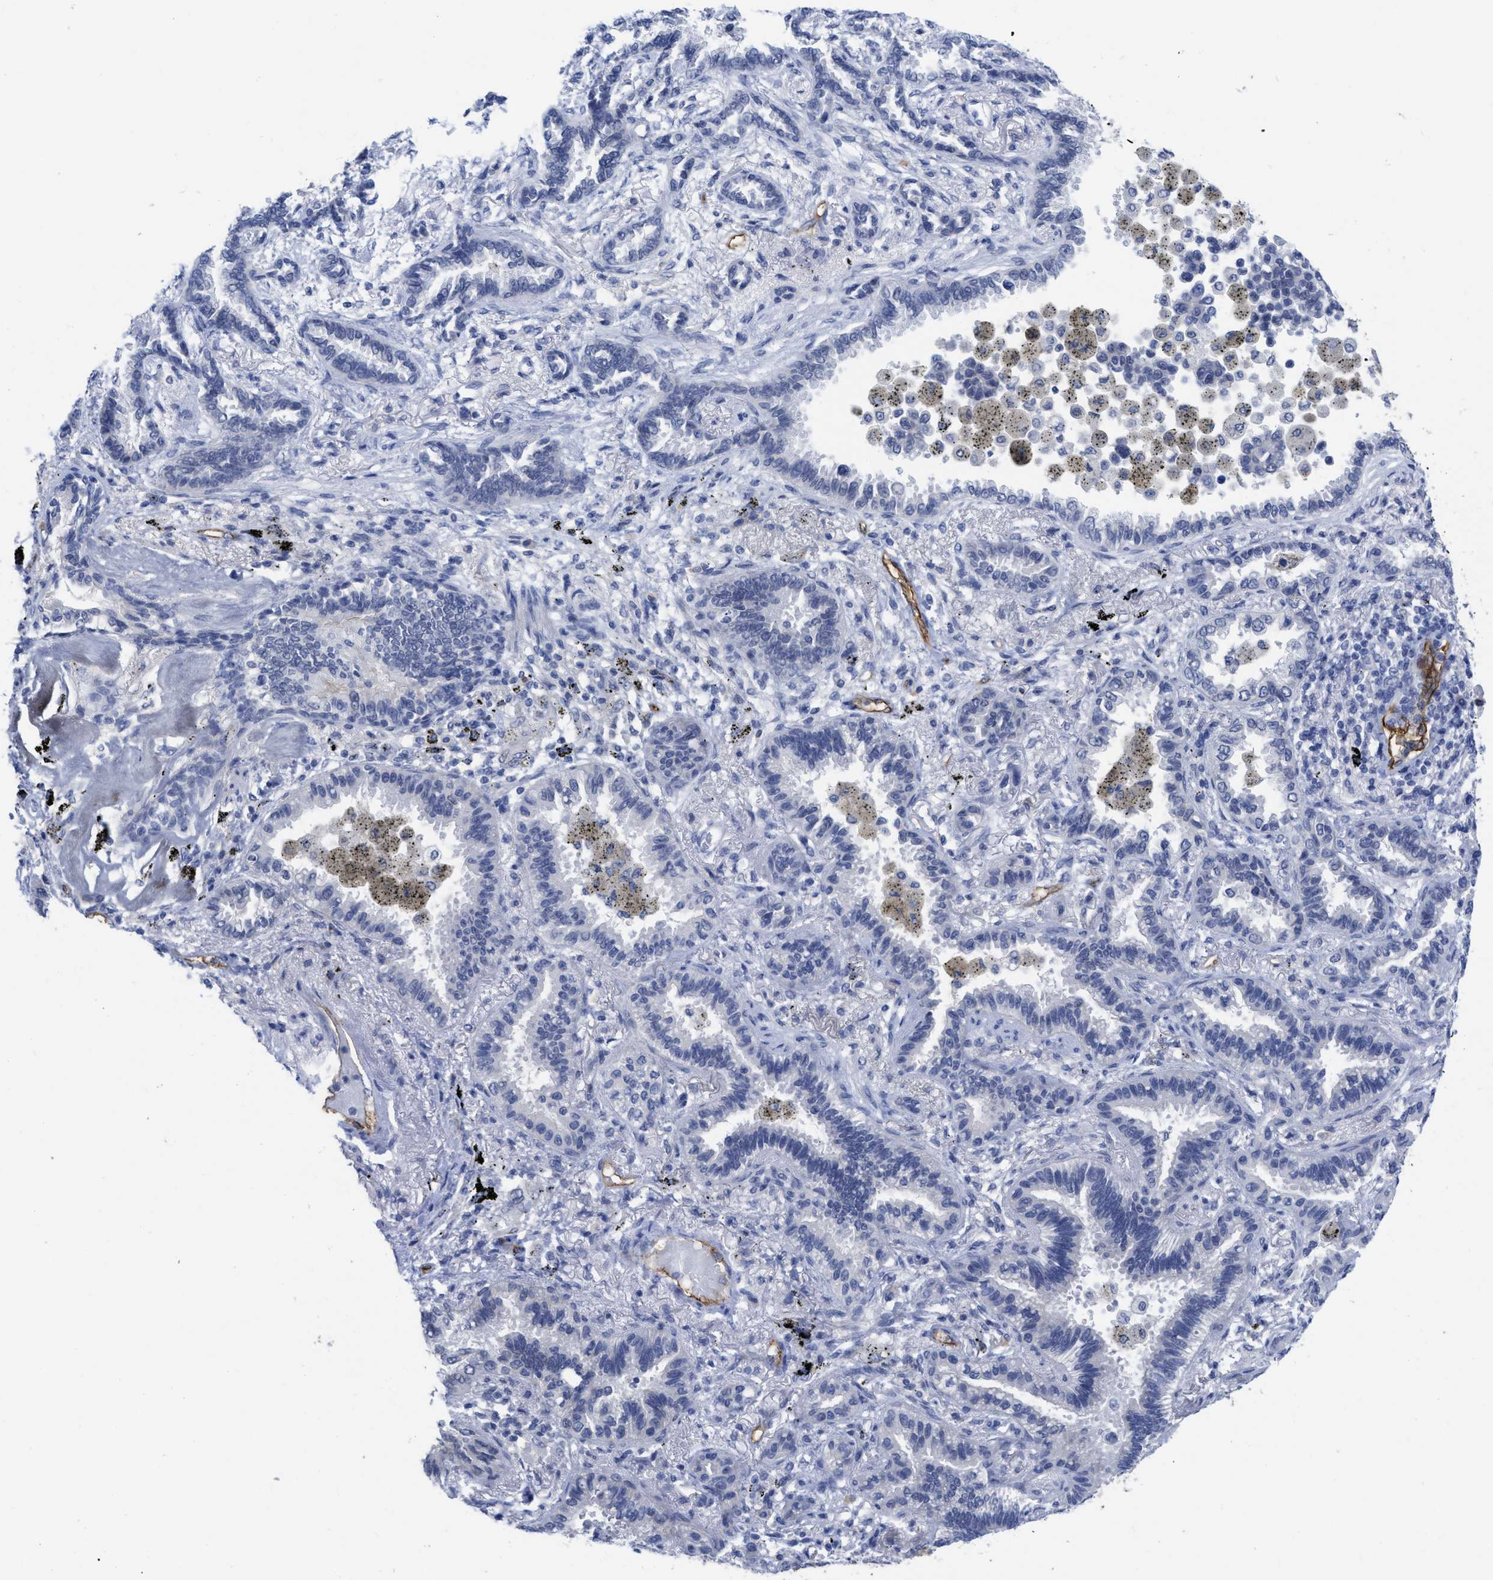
{"staining": {"intensity": "negative", "quantity": "none", "location": "none"}, "tissue": "lung cancer", "cell_type": "Tumor cells", "image_type": "cancer", "snomed": [{"axis": "morphology", "description": "Normal tissue, NOS"}, {"axis": "morphology", "description": "Adenocarcinoma, NOS"}, {"axis": "topography", "description": "Lung"}], "caption": "This photomicrograph is of adenocarcinoma (lung) stained with immunohistochemistry to label a protein in brown with the nuclei are counter-stained blue. There is no positivity in tumor cells.", "gene": "ACKR1", "patient": {"sex": "male", "age": 59}}